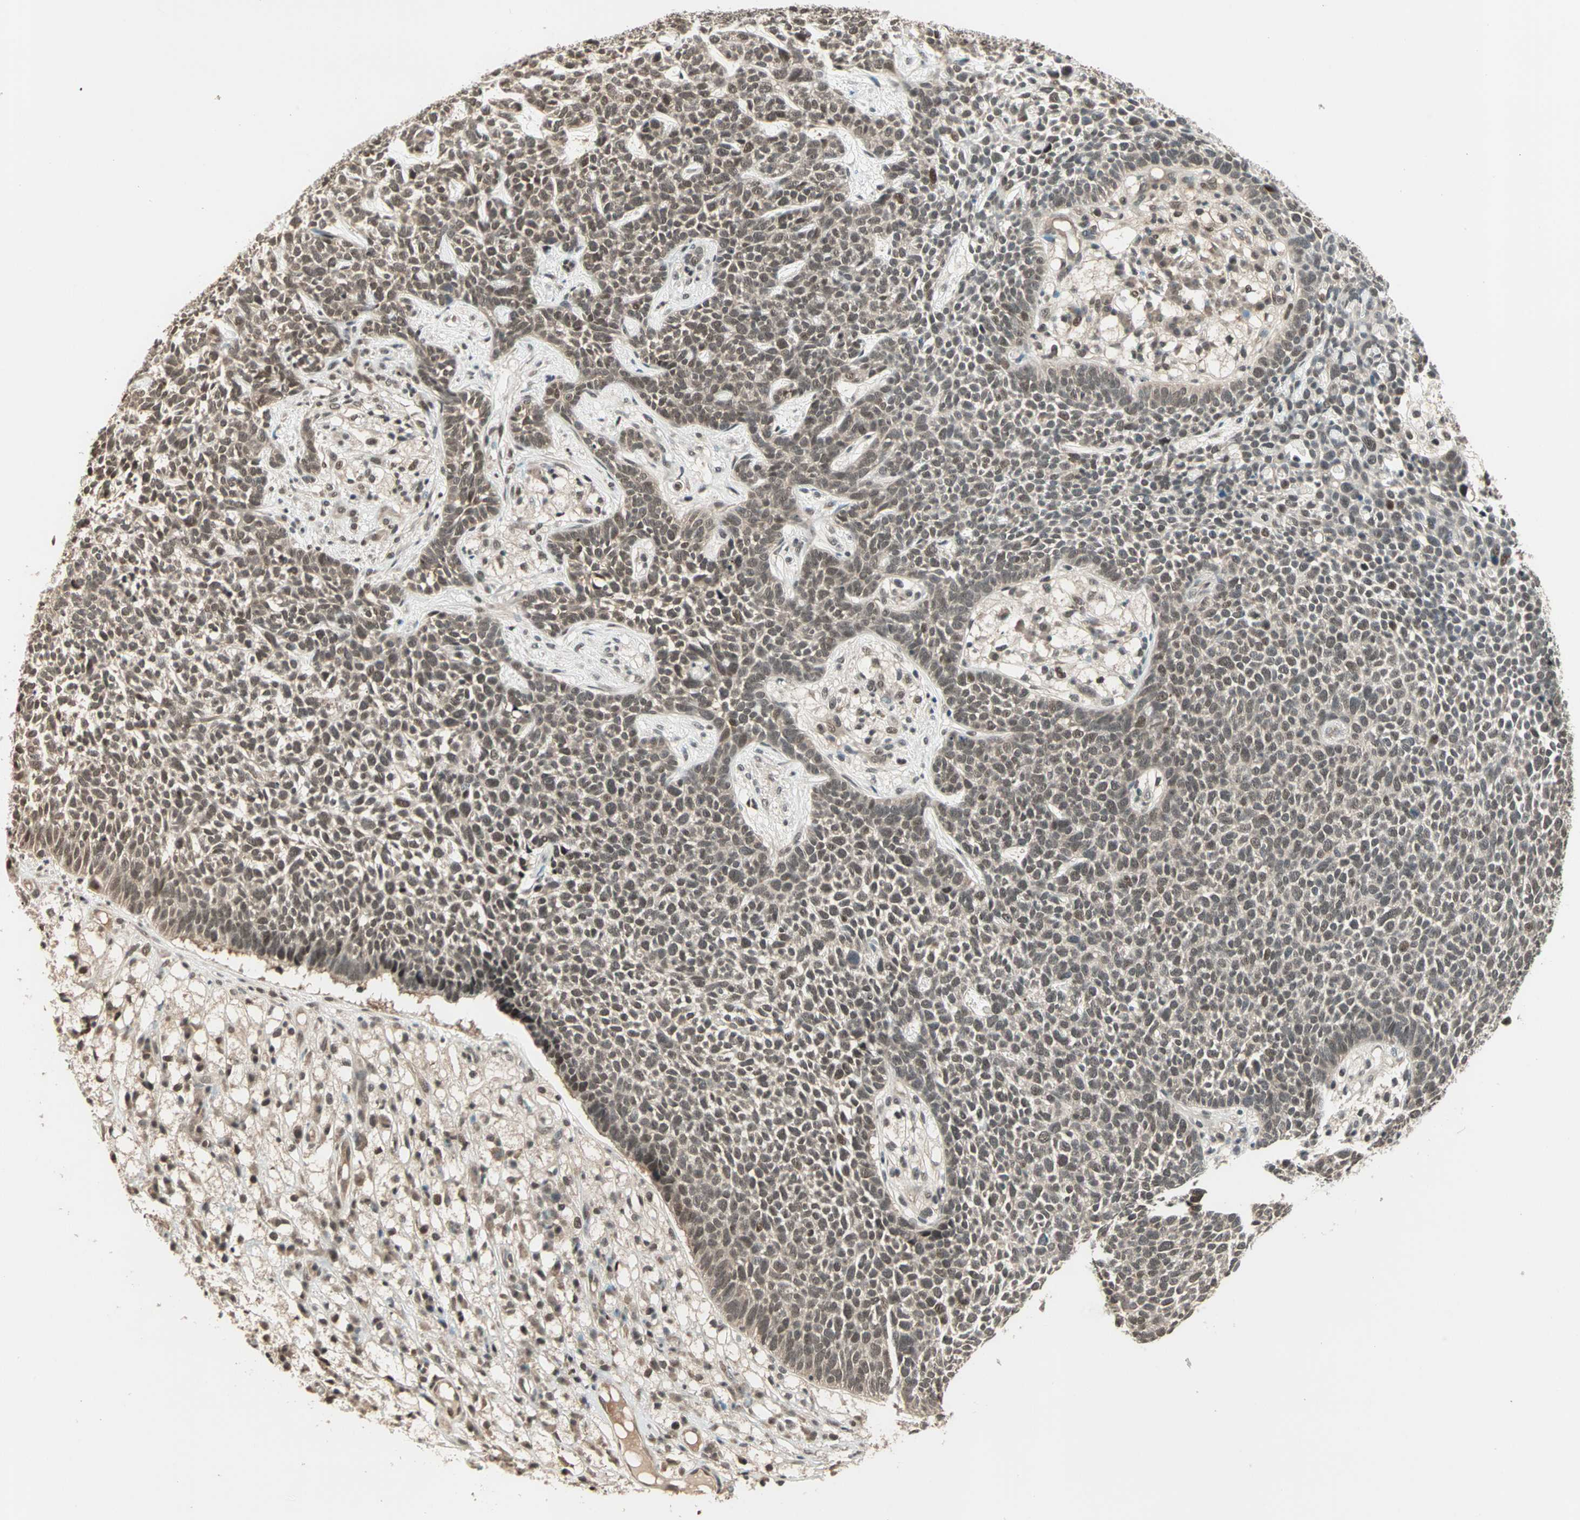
{"staining": {"intensity": "moderate", "quantity": ">75%", "location": "nuclear"}, "tissue": "skin cancer", "cell_type": "Tumor cells", "image_type": "cancer", "snomed": [{"axis": "morphology", "description": "Basal cell carcinoma"}, {"axis": "topography", "description": "Skin"}], "caption": "A medium amount of moderate nuclear staining is identified in about >75% of tumor cells in skin basal cell carcinoma tissue.", "gene": "ZNF701", "patient": {"sex": "female", "age": 84}}